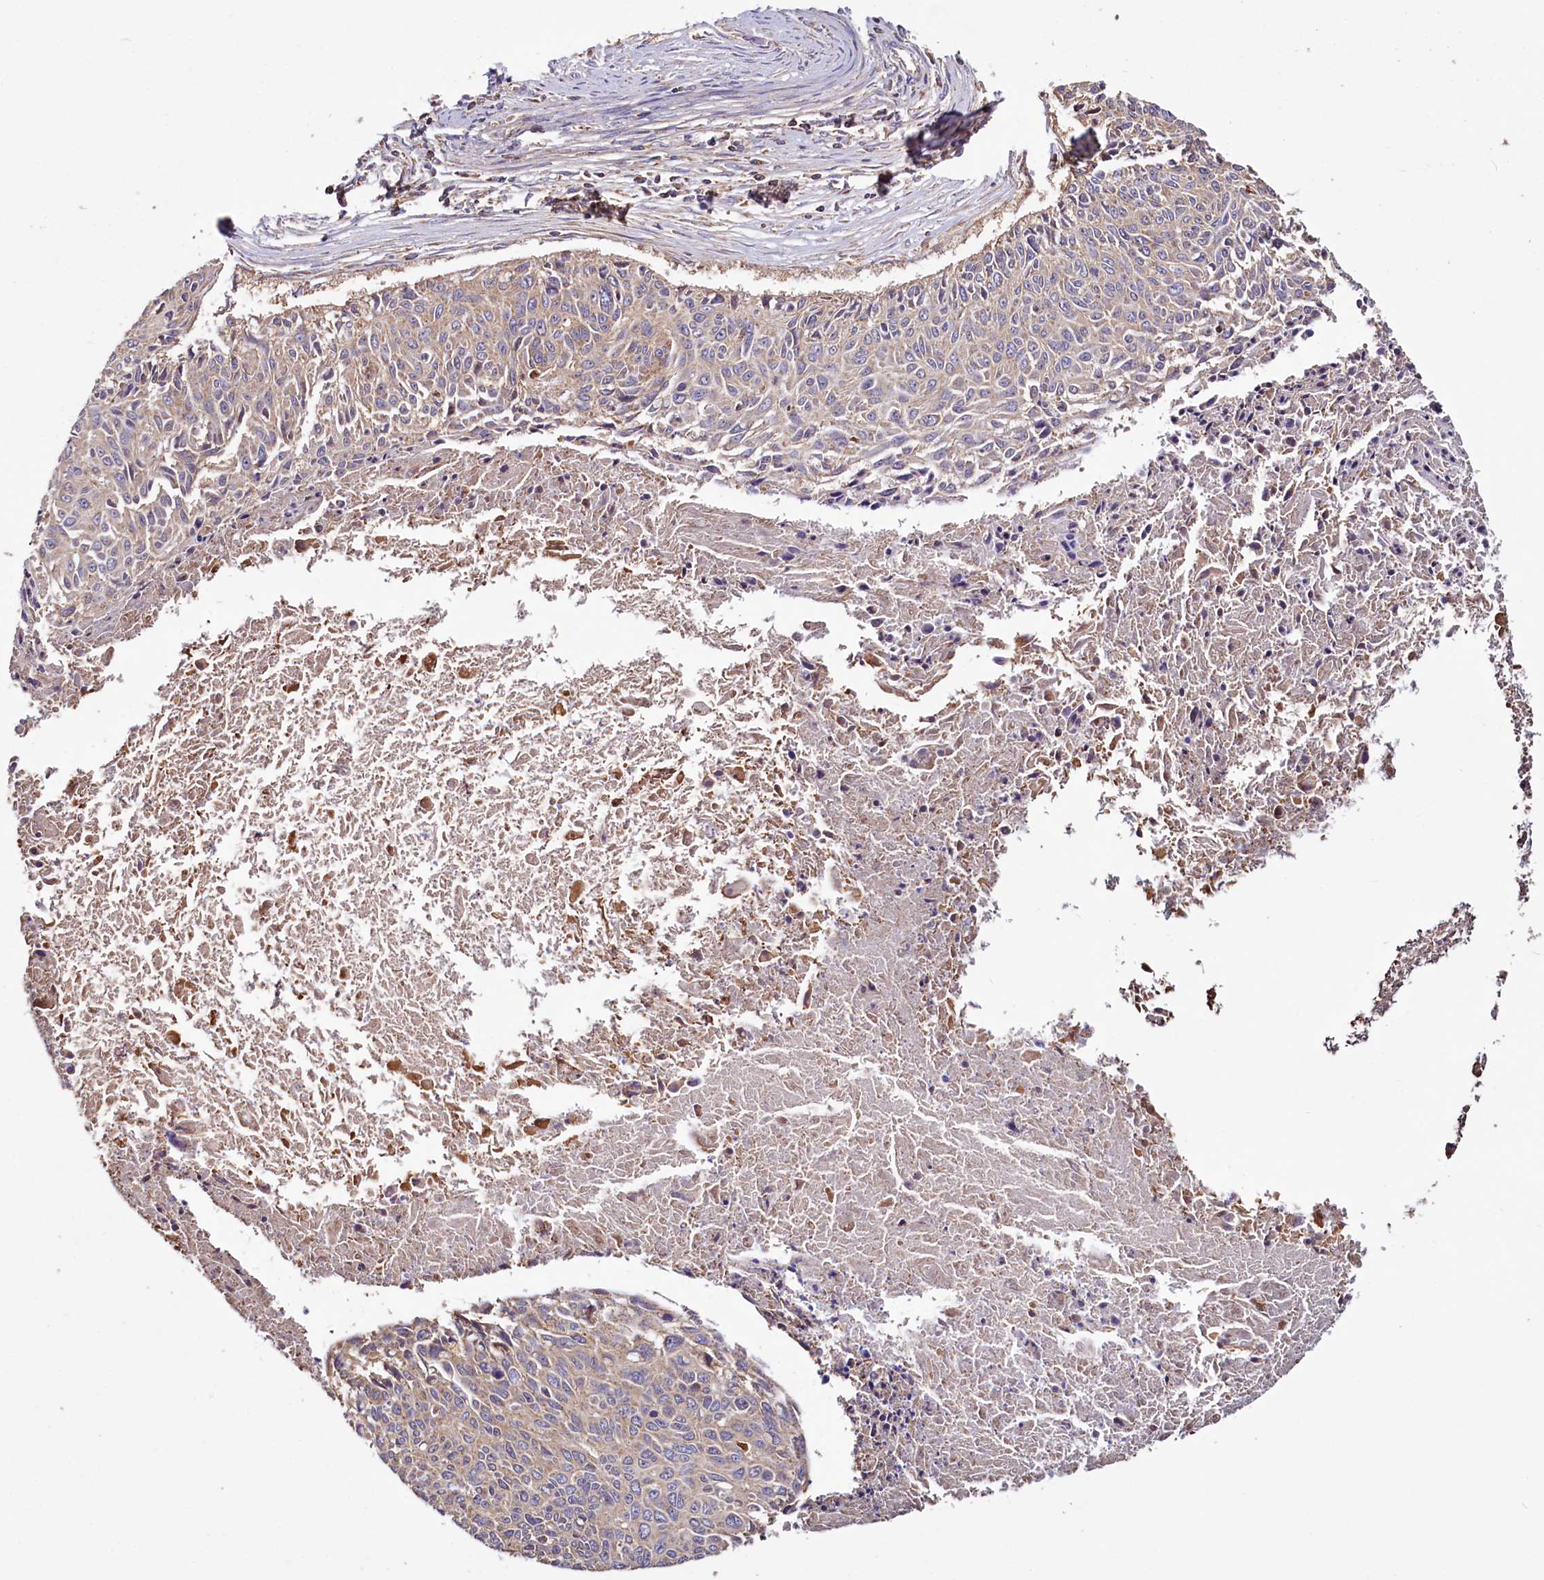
{"staining": {"intensity": "moderate", "quantity": "<25%", "location": "cytoplasmic/membranous"}, "tissue": "cervical cancer", "cell_type": "Tumor cells", "image_type": "cancer", "snomed": [{"axis": "morphology", "description": "Squamous cell carcinoma, NOS"}, {"axis": "topography", "description": "Cervix"}], "caption": "Protein expression analysis of cervical cancer shows moderate cytoplasmic/membranous positivity in approximately <25% of tumor cells. The protein of interest is shown in brown color, while the nuclei are stained blue.", "gene": "NUDT15", "patient": {"sex": "female", "age": 55}}